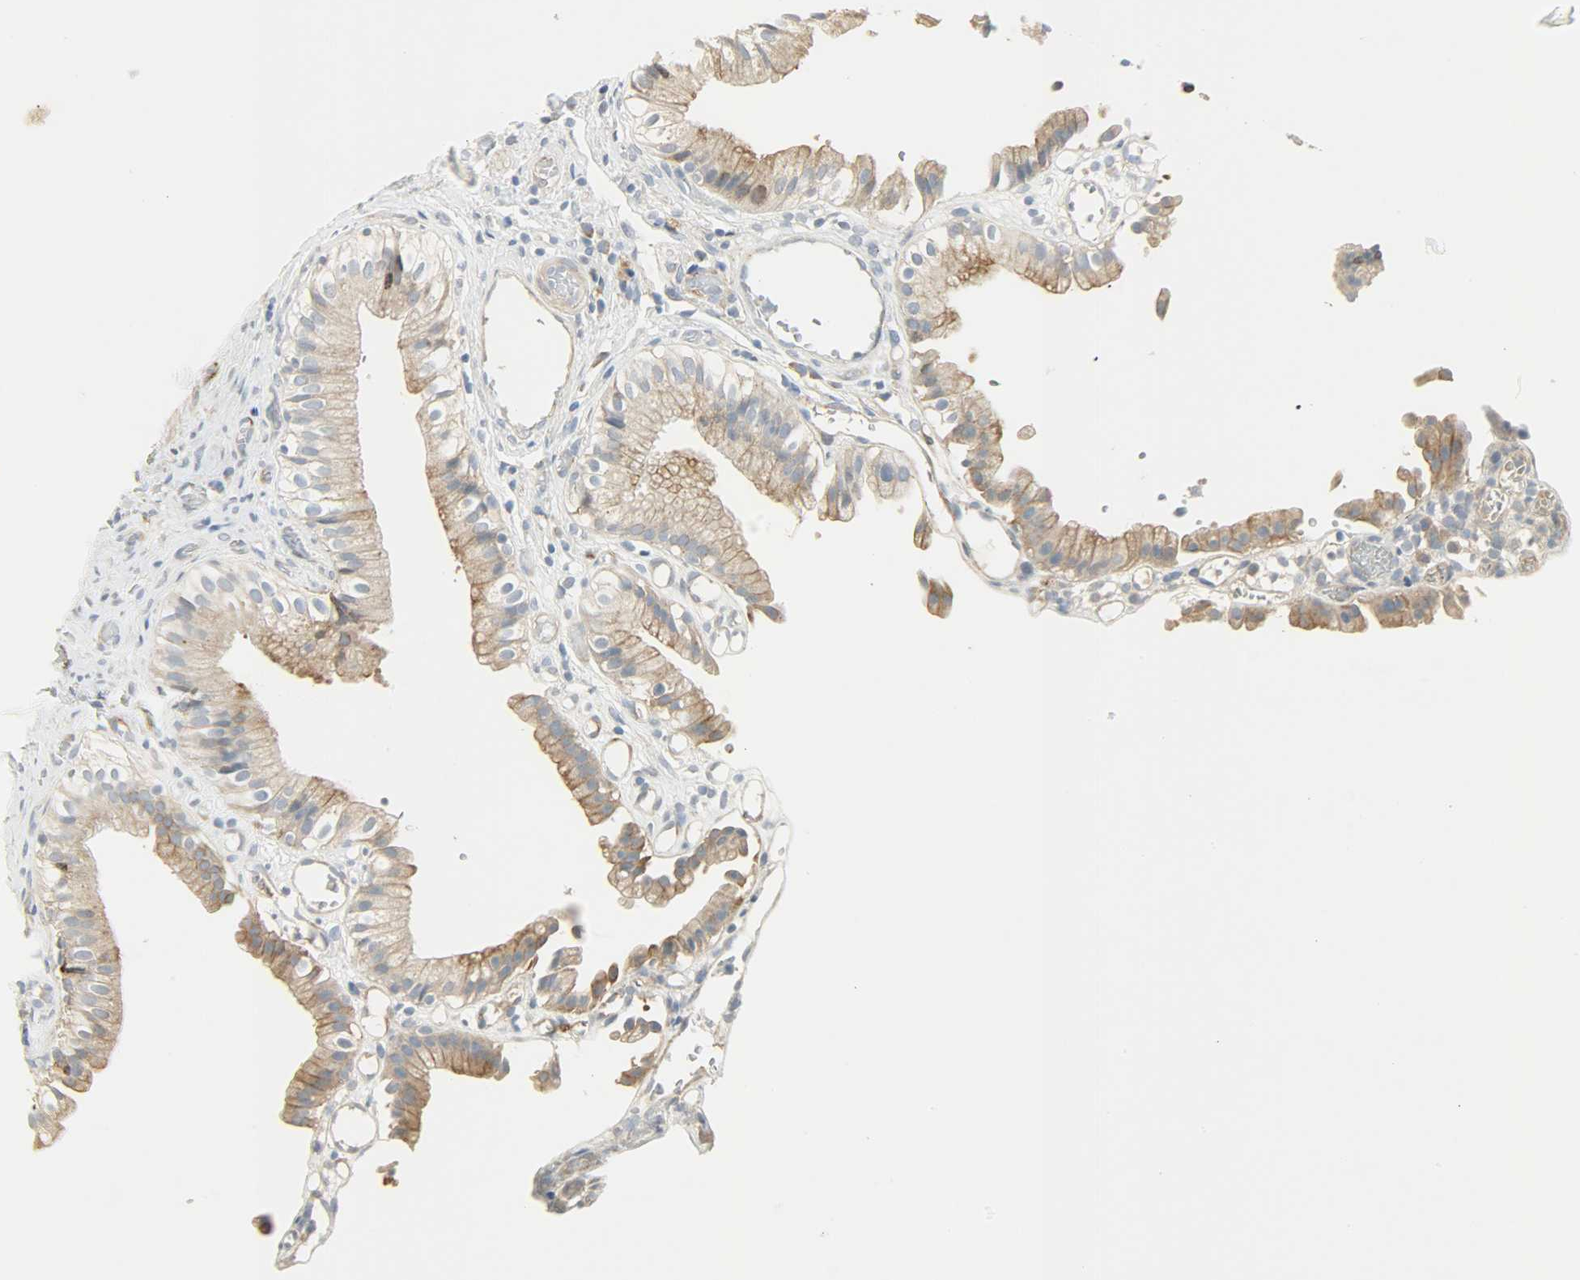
{"staining": {"intensity": "moderate", "quantity": "25%-75%", "location": "cytoplasmic/membranous"}, "tissue": "gallbladder", "cell_type": "Glandular cells", "image_type": "normal", "snomed": [{"axis": "morphology", "description": "Normal tissue, NOS"}, {"axis": "topography", "description": "Gallbladder"}], "caption": "The histopathology image shows staining of normal gallbladder, revealing moderate cytoplasmic/membranous protein expression (brown color) within glandular cells.", "gene": "ENPEP", "patient": {"sex": "male", "age": 65}}